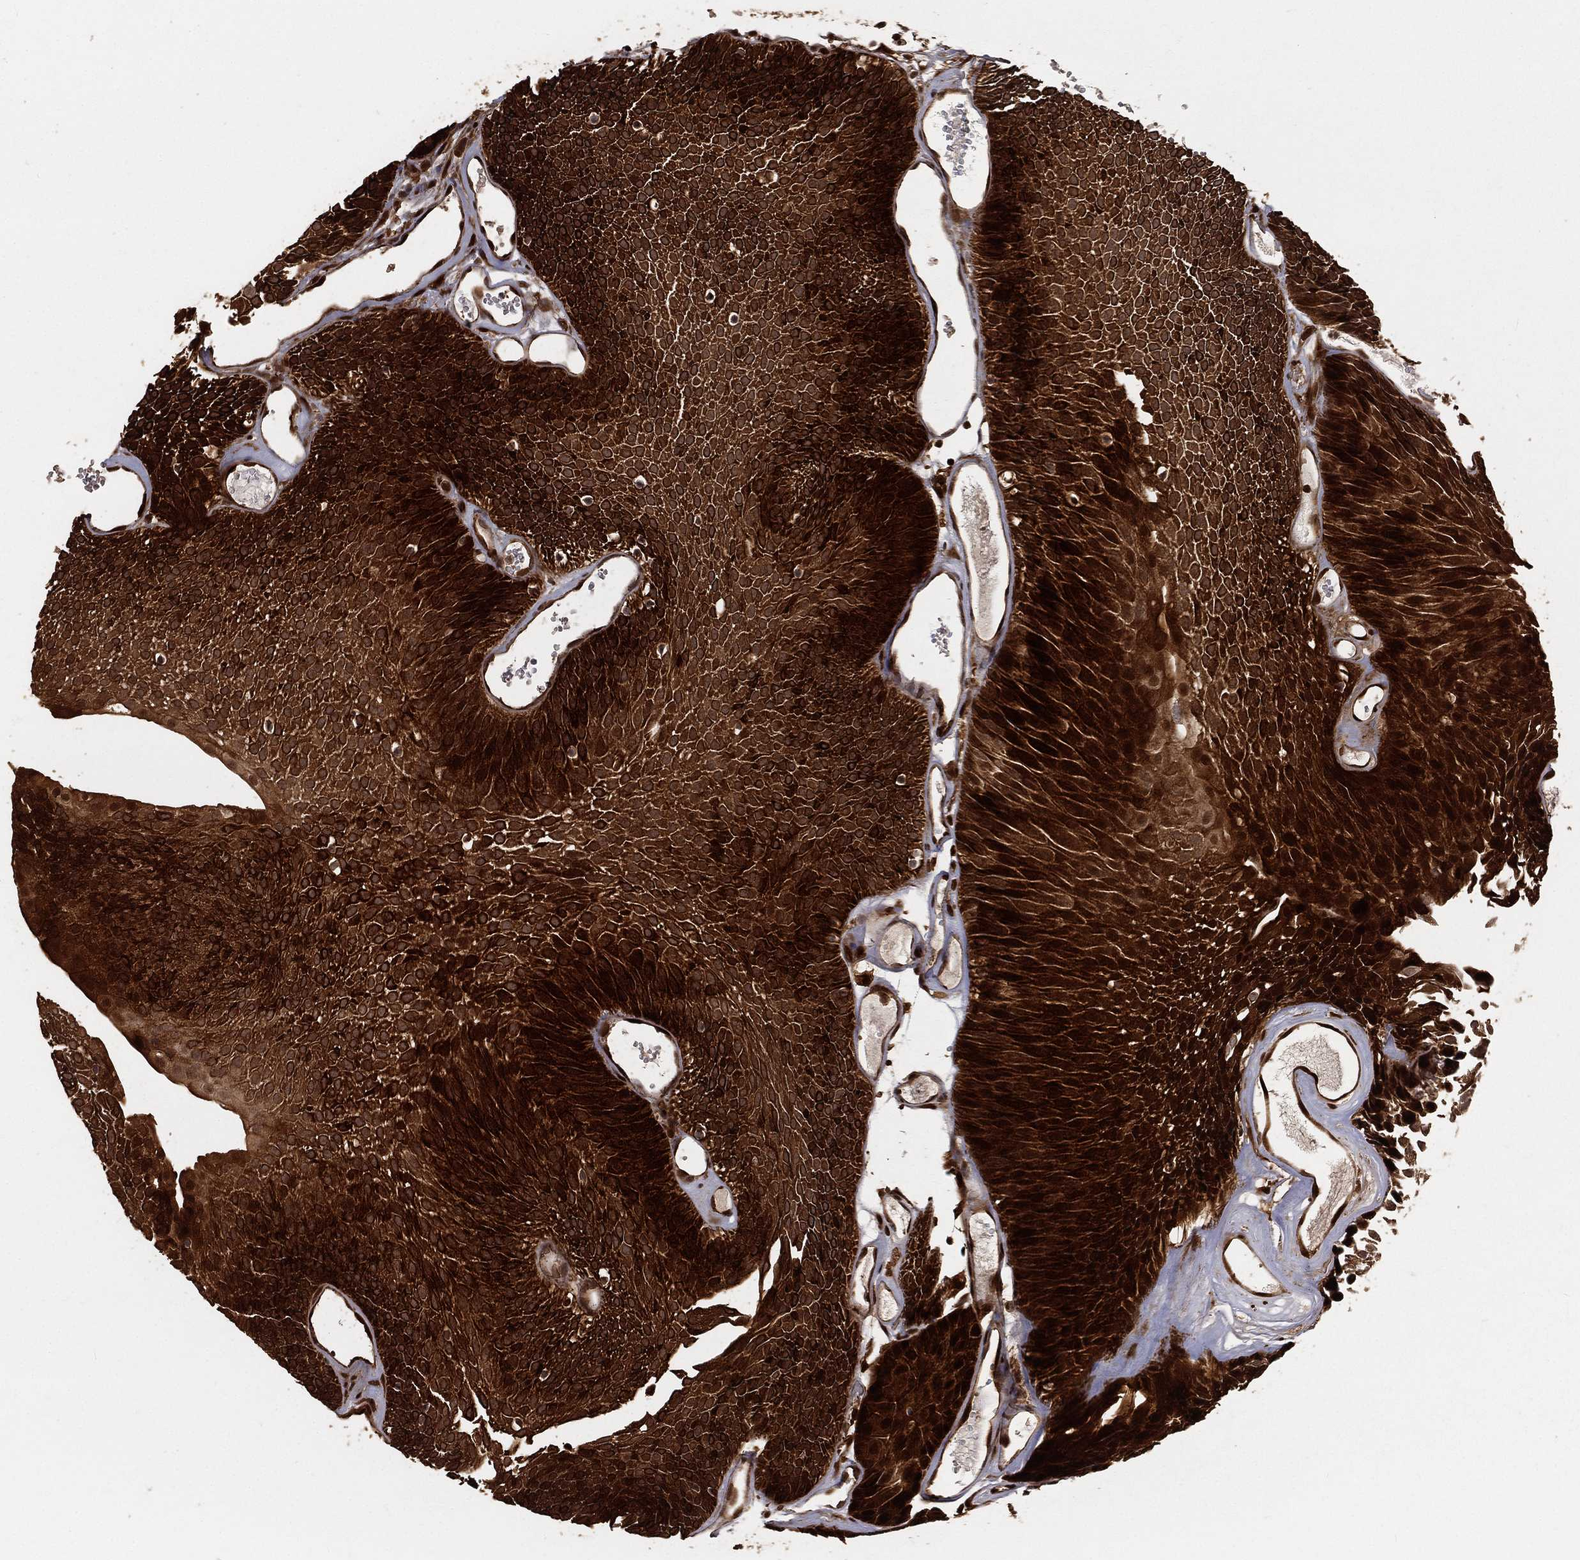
{"staining": {"intensity": "strong", "quantity": ">75%", "location": "cytoplasmic/membranous"}, "tissue": "urothelial cancer", "cell_type": "Tumor cells", "image_type": "cancer", "snomed": [{"axis": "morphology", "description": "Urothelial carcinoma, Low grade"}, {"axis": "topography", "description": "Urinary bladder"}], "caption": "Low-grade urothelial carcinoma stained with a protein marker shows strong staining in tumor cells.", "gene": "MAPK1", "patient": {"sex": "male", "age": 52}}